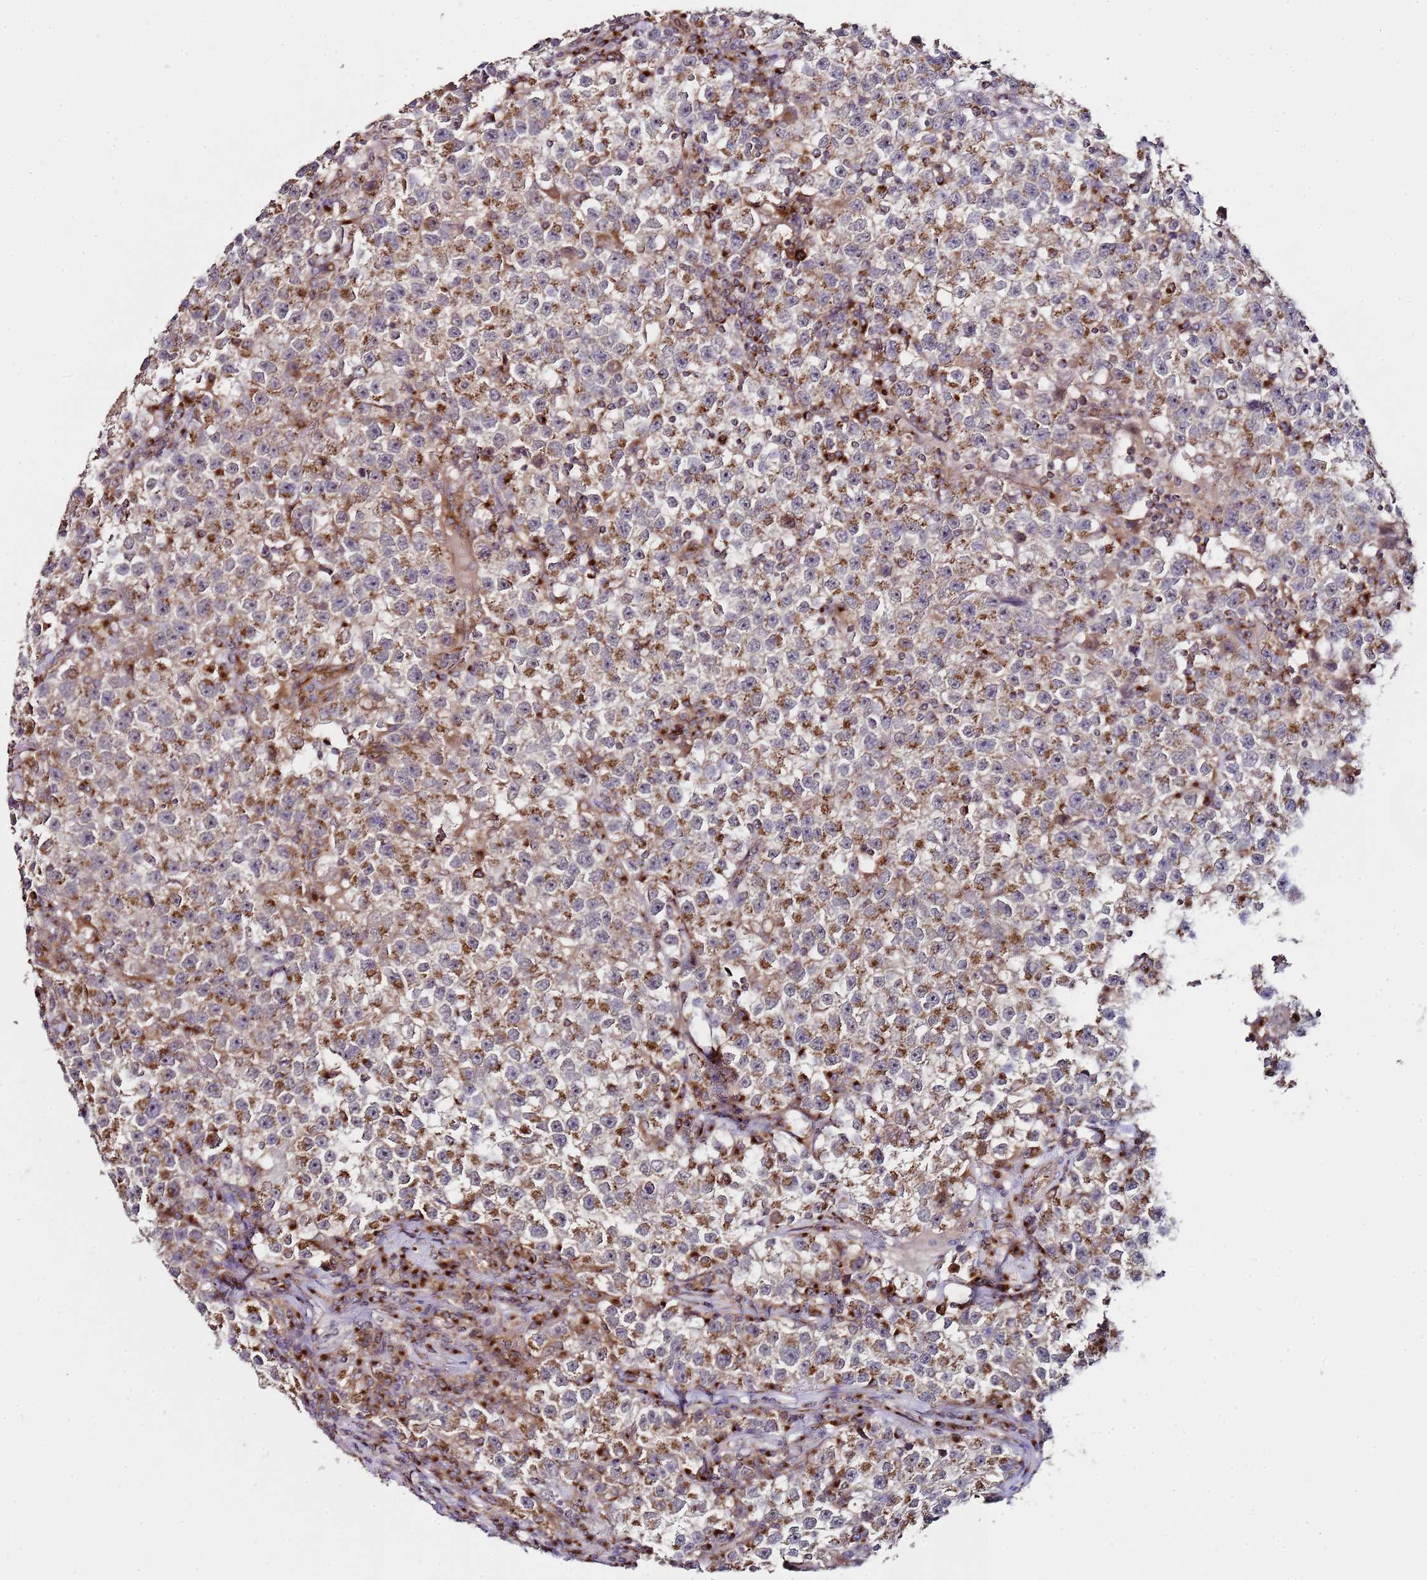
{"staining": {"intensity": "moderate", "quantity": "25%-75%", "location": "cytoplasmic/membranous"}, "tissue": "testis cancer", "cell_type": "Tumor cells", "image_type": "cancer", "snomed": [{"axis": "morphology", "description": "Seminoma, NOS"}, {"axis": "topography", "description": "Testis"}], "caption": "Tumor cells display medium levels of moderate cytoplasmic/membranous staining in about 25%-75% of cells in testis cancer. Nuclei are stained in blue.", "gene": "MRPL49", "patient": {"sex": "male", "age": 22}}